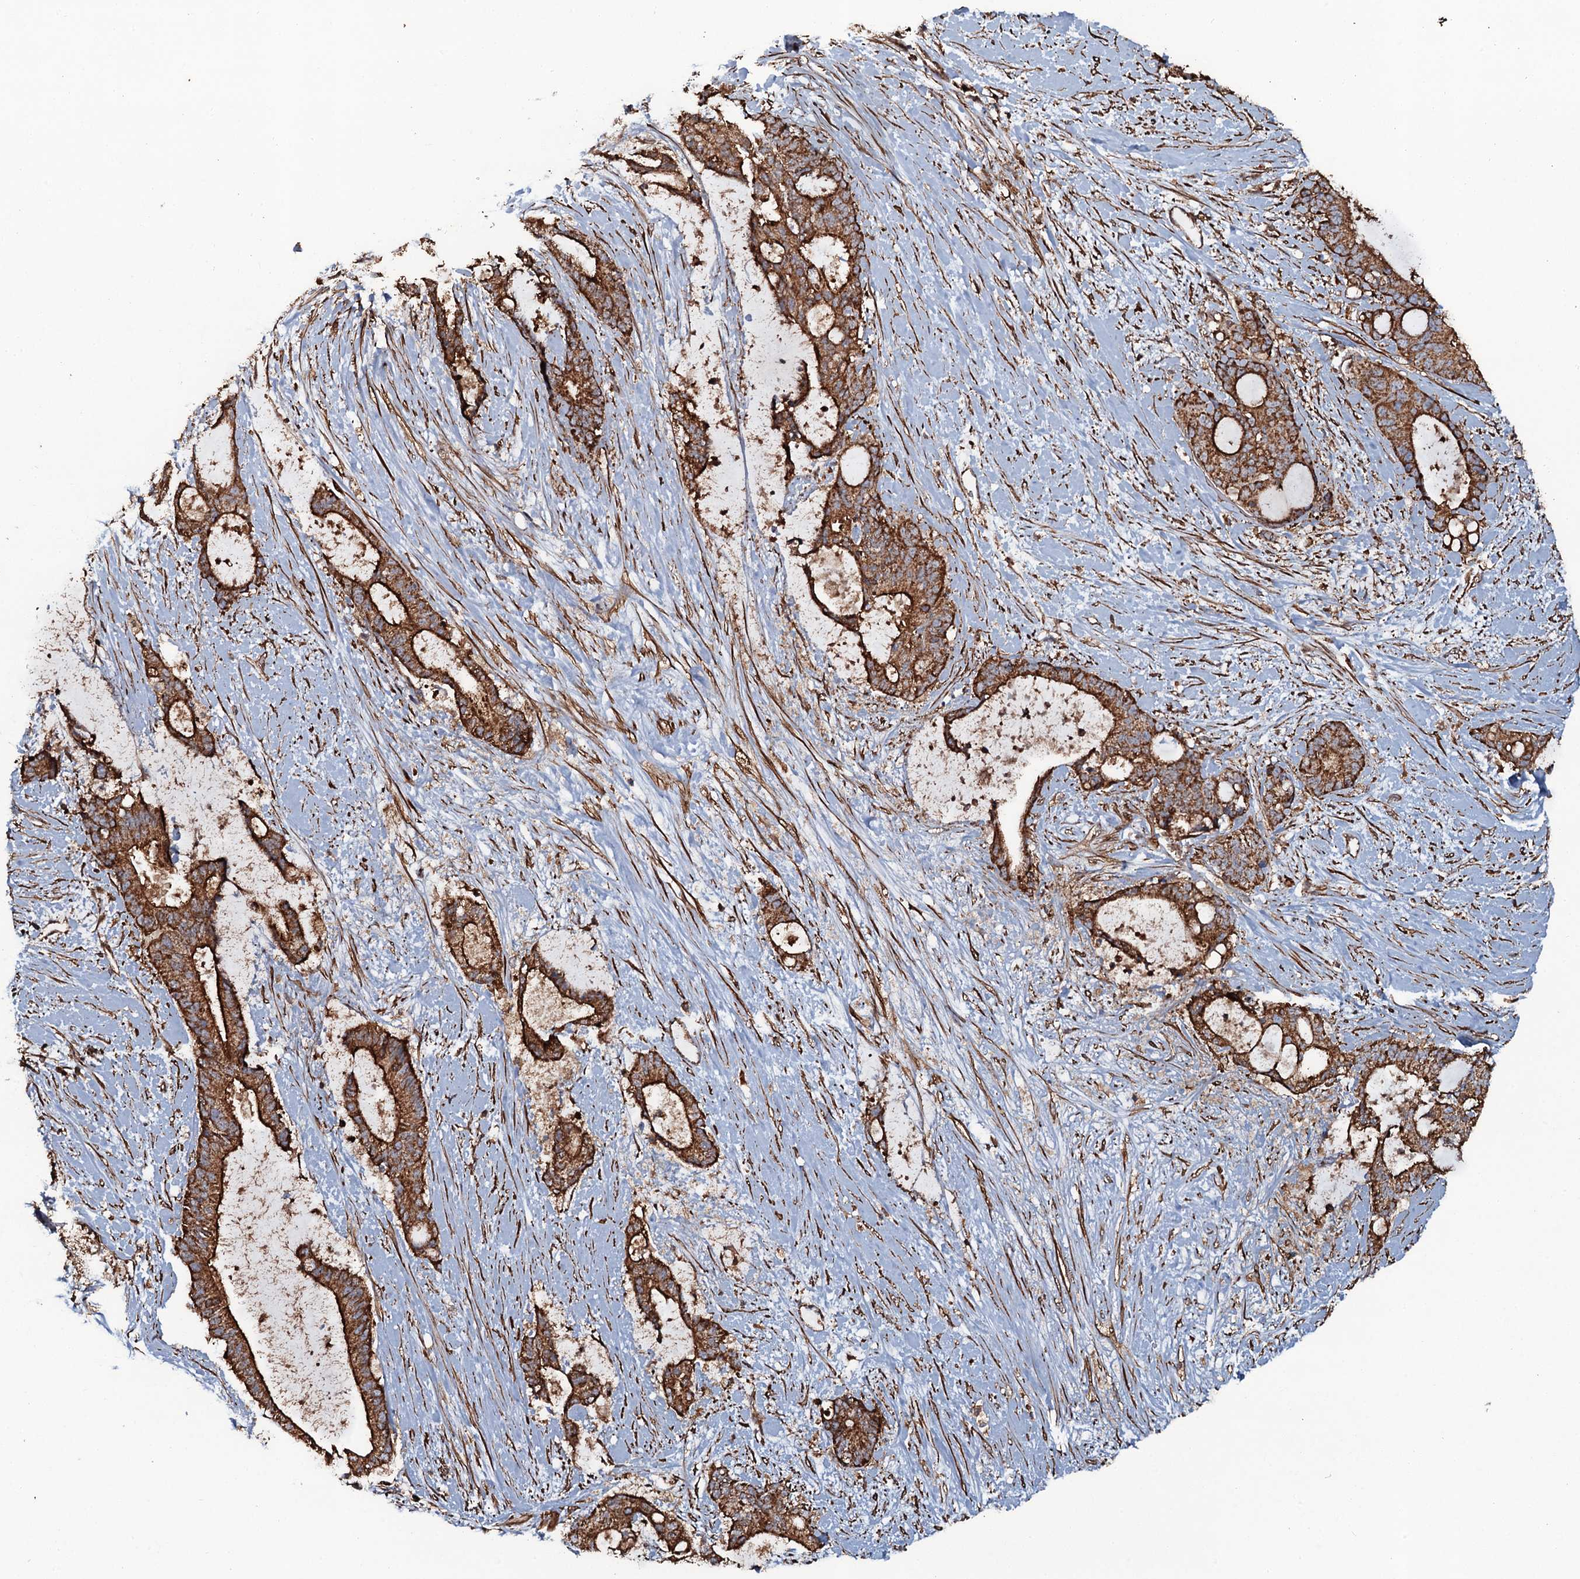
{"staining": {"intensity": "strong", "quantity": ">75%", "location": "cytoplasmic/membranous"}, "tissue": "liver cancer", "cell_type": "Tumor cells", "image_type": "cancer", "snomed": [{"axis": "morphology", "description": "Normal tissue, NOS"}, {"axis": "morphology", "description": "Cholangiocarcinoma"}, {"axis": "topography", "description": "Liver"}, {"axis": "topography", "description": "Peripheral nerve tissue"}], "caption": "A photomicrograph showing strong cytoplasmic/membranous expression in approximately >75% of tumor cells in liver cancer, as visualized by brown immunohistochemical staining.", "gene": "VWA8", "patient": {"sex": "female", "age": 73}}